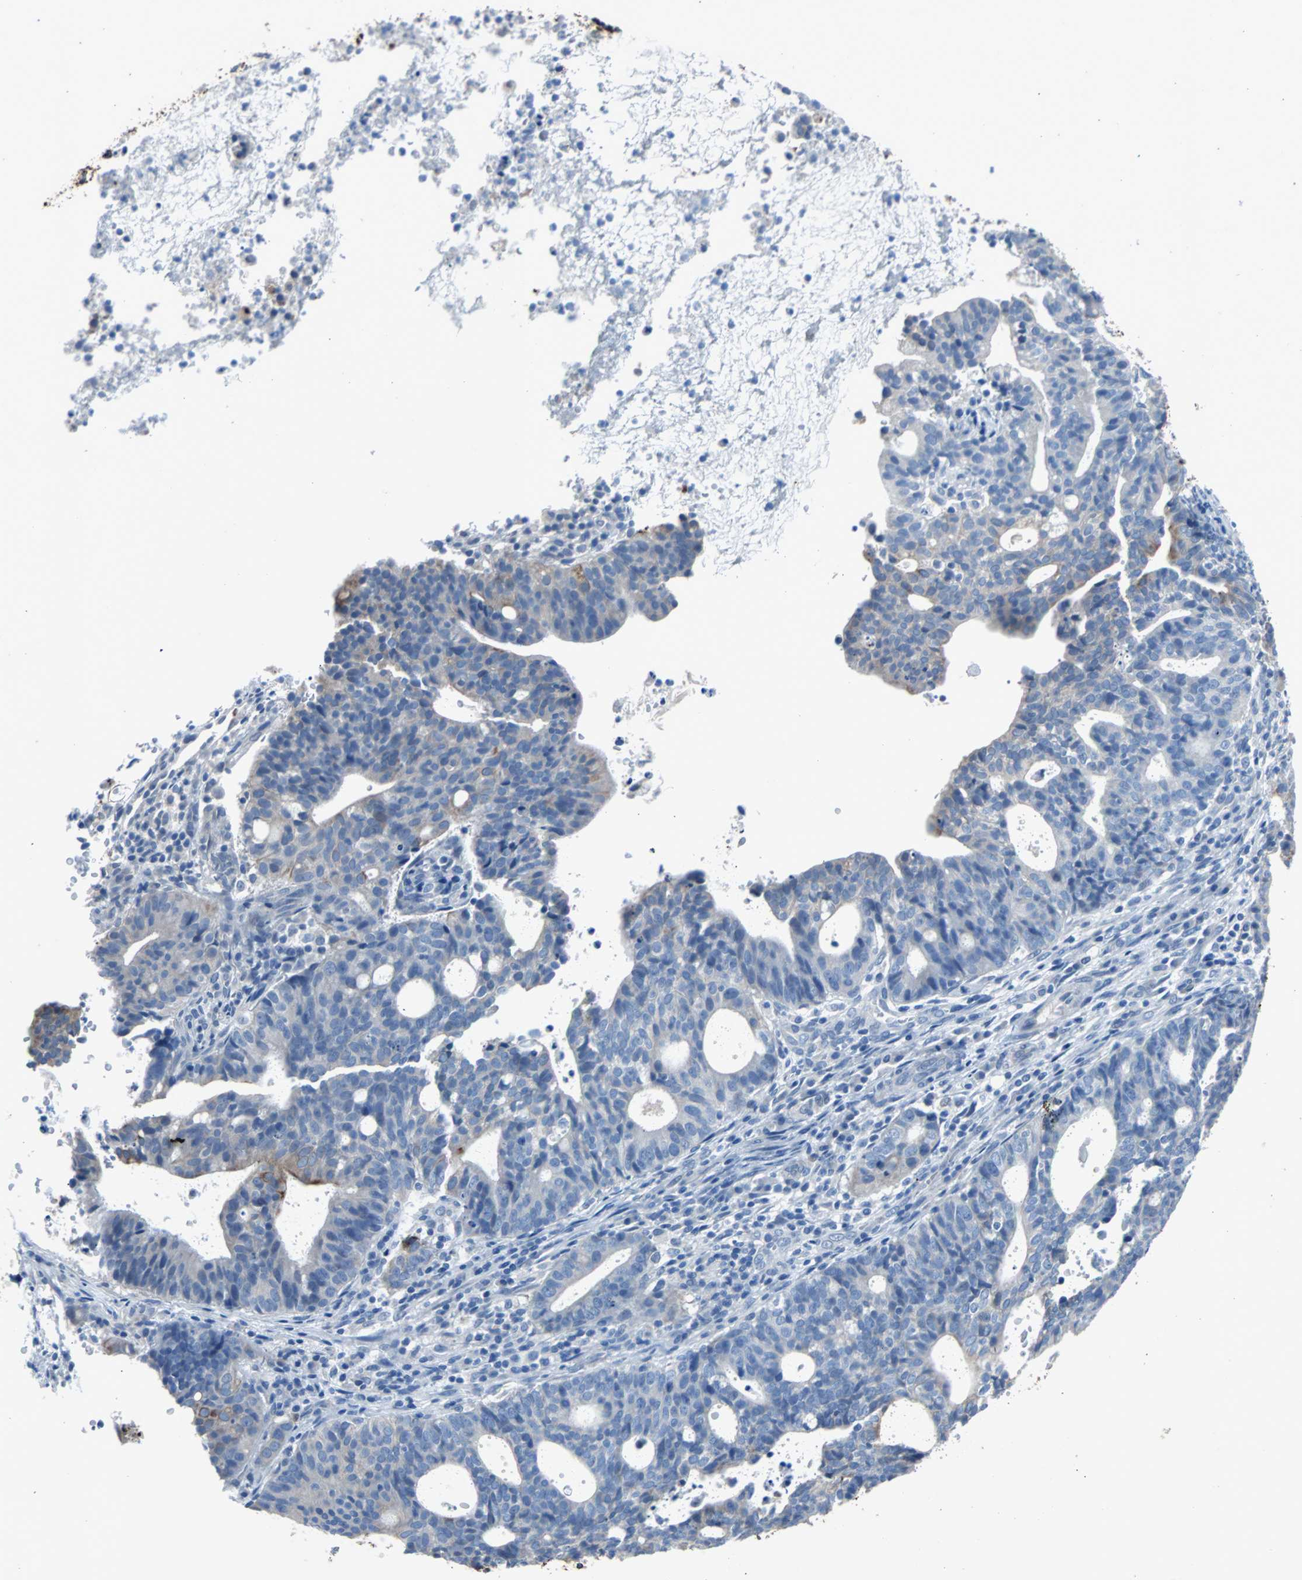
{"staining": {"intensity": "weak", "quantity": ">75%", "location": "cytoplasmic/membranous"}, "tissue": "endometrial cancer", "cell_type": "Tumor cells", "image_type": "cancer", "snomed": [{"axis": "morphology", "description": "Adenocarcinoma, NOS"}, {"axis": "topography", "description": "Uterus"}], "caption": "Immunohistochemistry staining of endometrial adenocarcinoma, which demonstrates low levels of weak cytoplasmic/membranous staining in approximately >75% of tumor cells indicating weak cytoplasmic/membranous protein positivity. The staining was performed using DAB (brown) for protein detection and nuclei were counterstained in hematoxylin (blue).", "gene": "KRT7", "patient": {"sex": "female", "age": 83}}